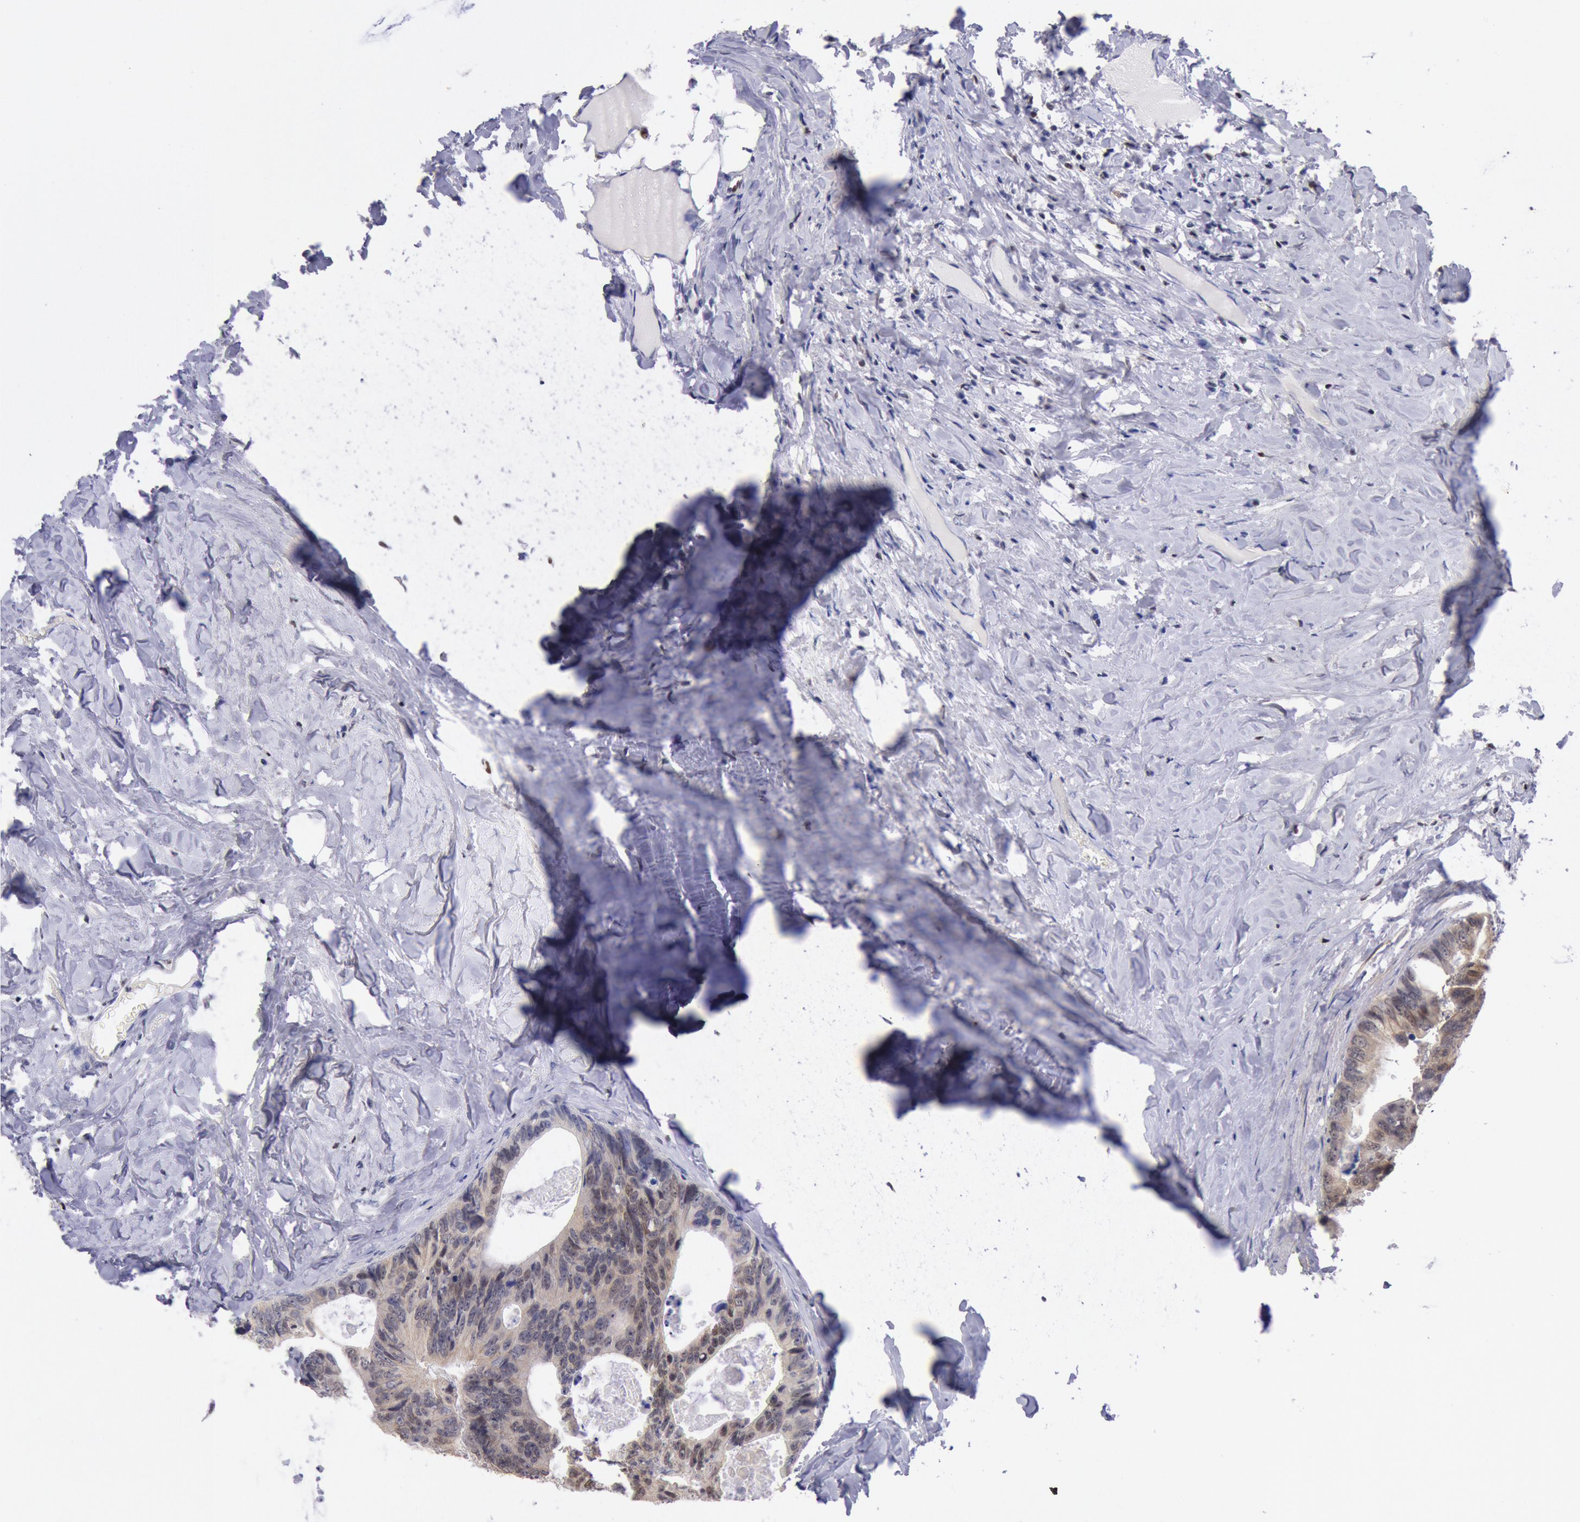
{"staining": {"intensity": "moderate", "quantity": "25%-75%", "location": "cytoplasmic/membranous,nuclear"}, "tissue": "colorectal cancer", "cell_type": "Tumor cells", "image_type": "cancer", "snomed": [{"axis": "morphology", "description": "Adenocarcinoma, NOS"}, {"axis": "topography", "description": "Colon"}], "caption": "Immunohistochemical staining of human adenocarcinoma (colorectal) displays moderate cytoplasmic/membranous and nuclear protein expression in approximately 25%-75% of tumor cells. The protein of interest is shown in brown color, while the nuclei are stained blue.", "gene": "RPS6KA5", "patient": {"sex": "female", "age": 55}}